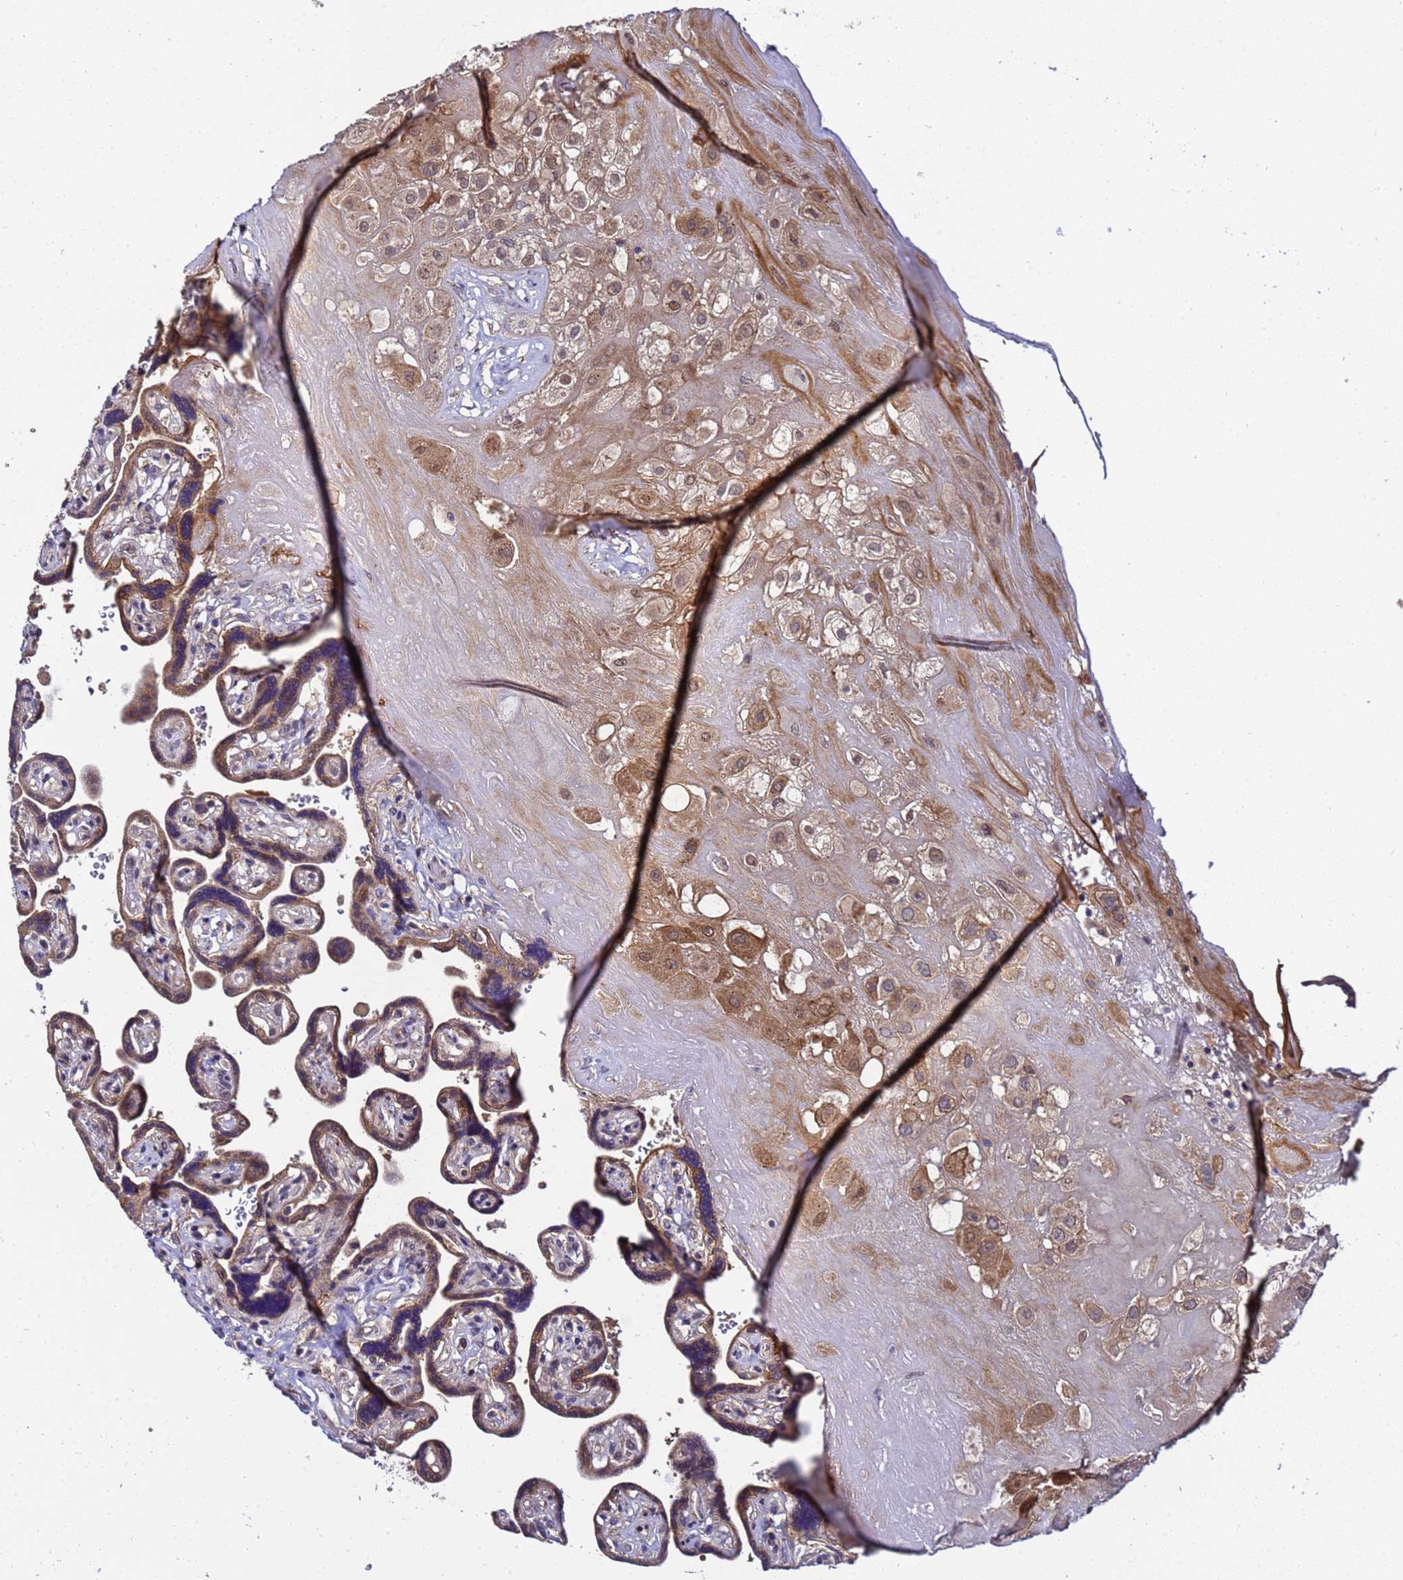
{"staining": {"intensity": "moderate", "quantity": ">75%", "location": "cytoplasmic/membranous,nuclear"}, "tissue": "placenta", "cell_type": "Decidual cells", "image_type": "normal", "snomed": [{"axis": "morphology", "description": "Normal tissue, NOS"}, {"axis": "topography", "description": "Placenta"}], "caption": "High-power microscopy captured an IHC micrograph of normal placenta, revealing moderate cytoplasmic/membranous,nuclear staining in approximately >75% of decidual cells.", "gene": "ANAPC13", "patient": {"sex": "female", "age": 32}}